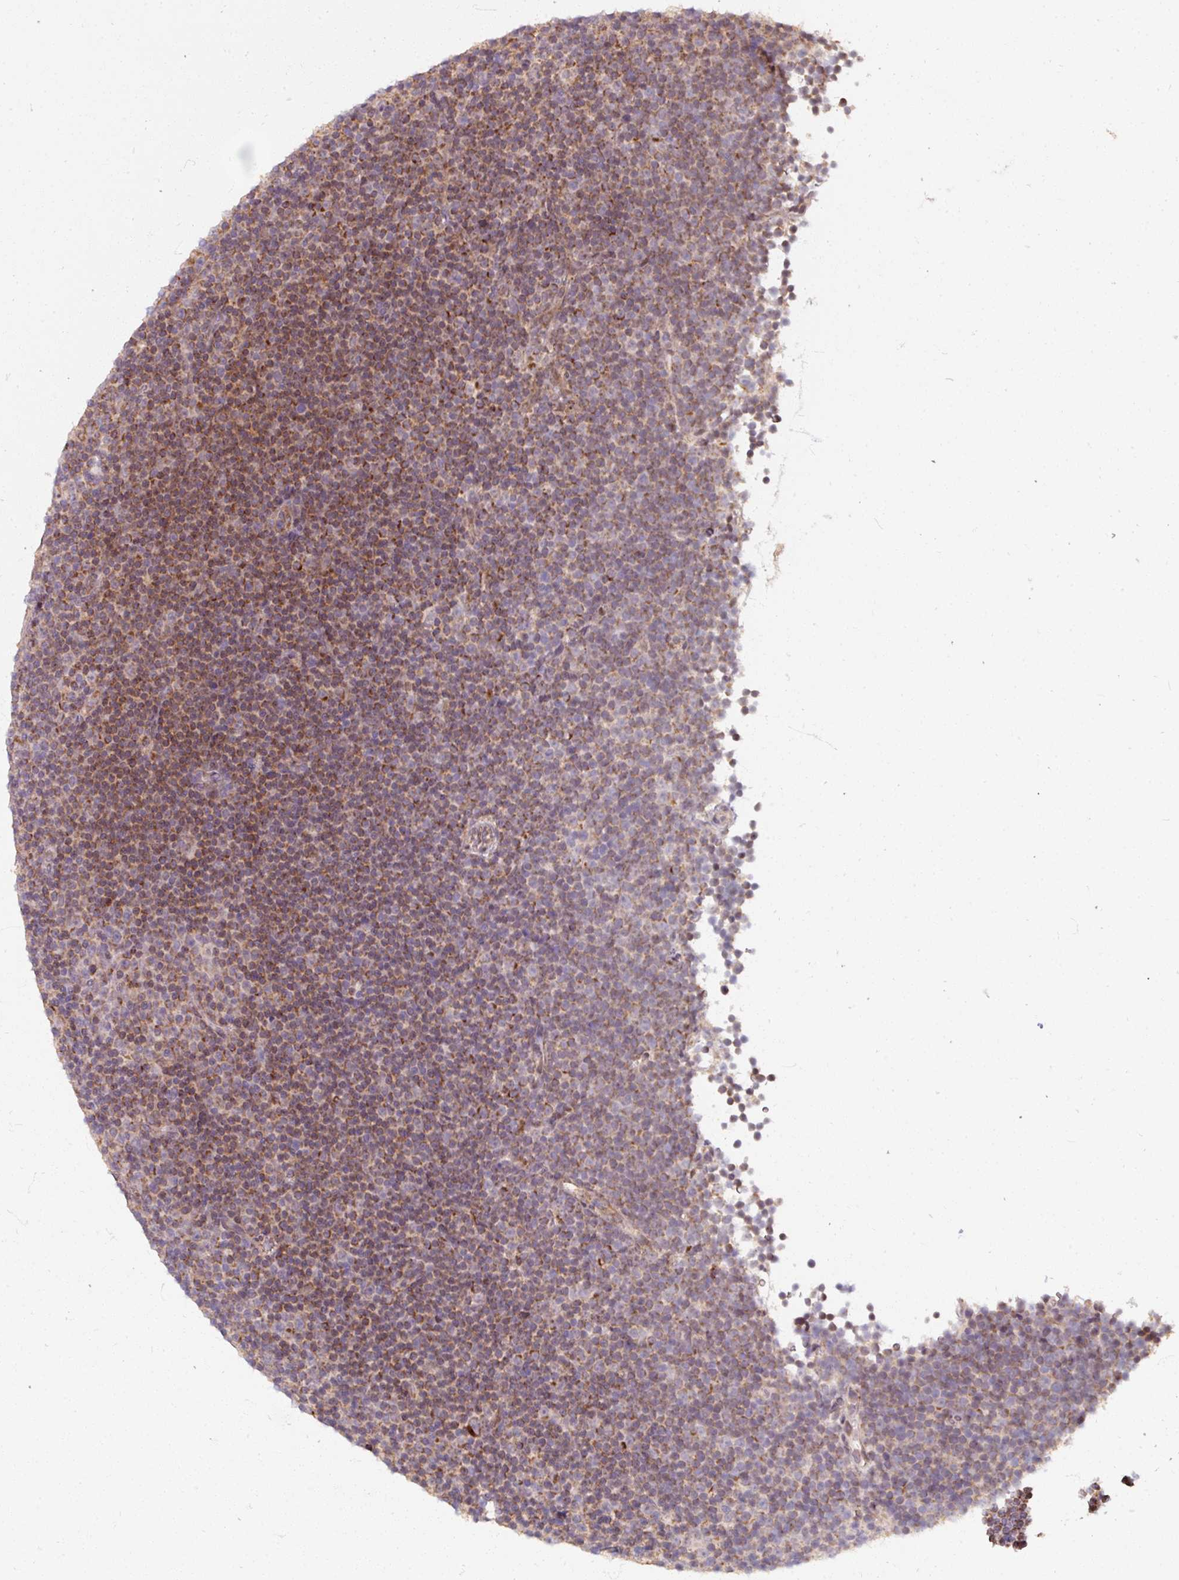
{"staining": {"intensity": "strong", "quantity": "25%-75%", "location": "cytoplasmic/membranous"}, "tissue": "lymphoma", "cell_type": "Tumor cells", "image_type": "cancer", "snomed": [{"axis": "morphology", "description": "Malignant lymphoma, non-Hodgkin's type, Low grade"}, {"axis": "topography", "description": "Lymph node"}], "caption": "Immunohistochemistry (IHC) photomicrograph of neoplastic tissue: lymphoma stained using immunohistochemistry (IHC) shows high levels of strong protein expression localized specifically in the cytoplasmic/membranous of tumor cells, appearing as a cytoplasmic/membranous brown color.", "gene": "MAGT1", "patient": {"sex": "female", "age": 67}}